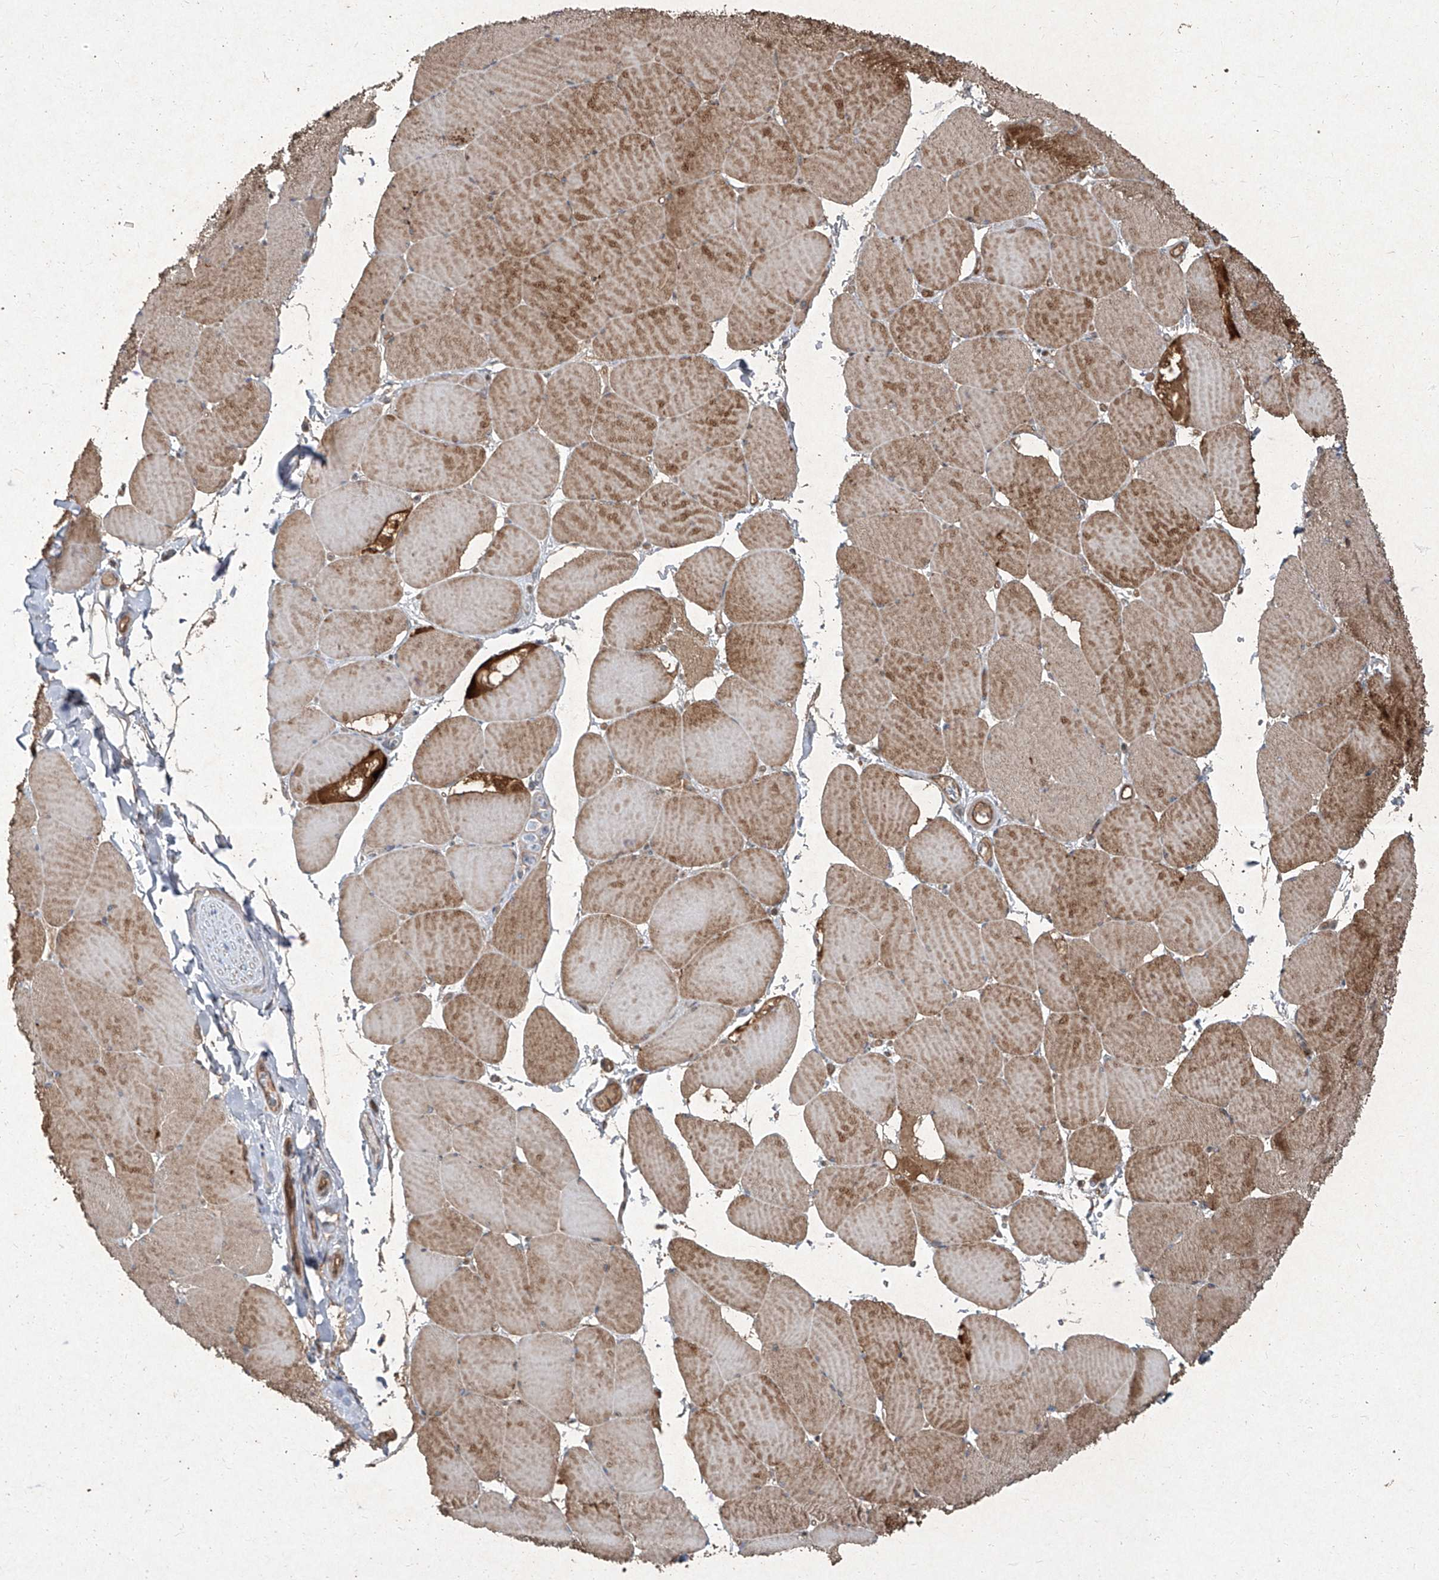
{"staining": {"intensity": "moderate", "quantity": ">75%", "location": "cytoplasmic/membranous"}, "tissue": "skeletal muscle", "cell_type": "Myocytes", "image_type": "normal", "snomed": [{"axis": "morphology", "description": "Normal tissue, NOS"}, {"axis": "topography", "description": "Skeletal muscle"}, {"axis": "topography", "description": "Head-Neck"}], "caption": "Skeletal muscle stained for a protein (brown) demonstrates moderate cytoplasmic/membranous positive positivity in approximately >75% of myocytes.", "gene": "CCN1", "patient": {"sex": "male", "age": 66}}